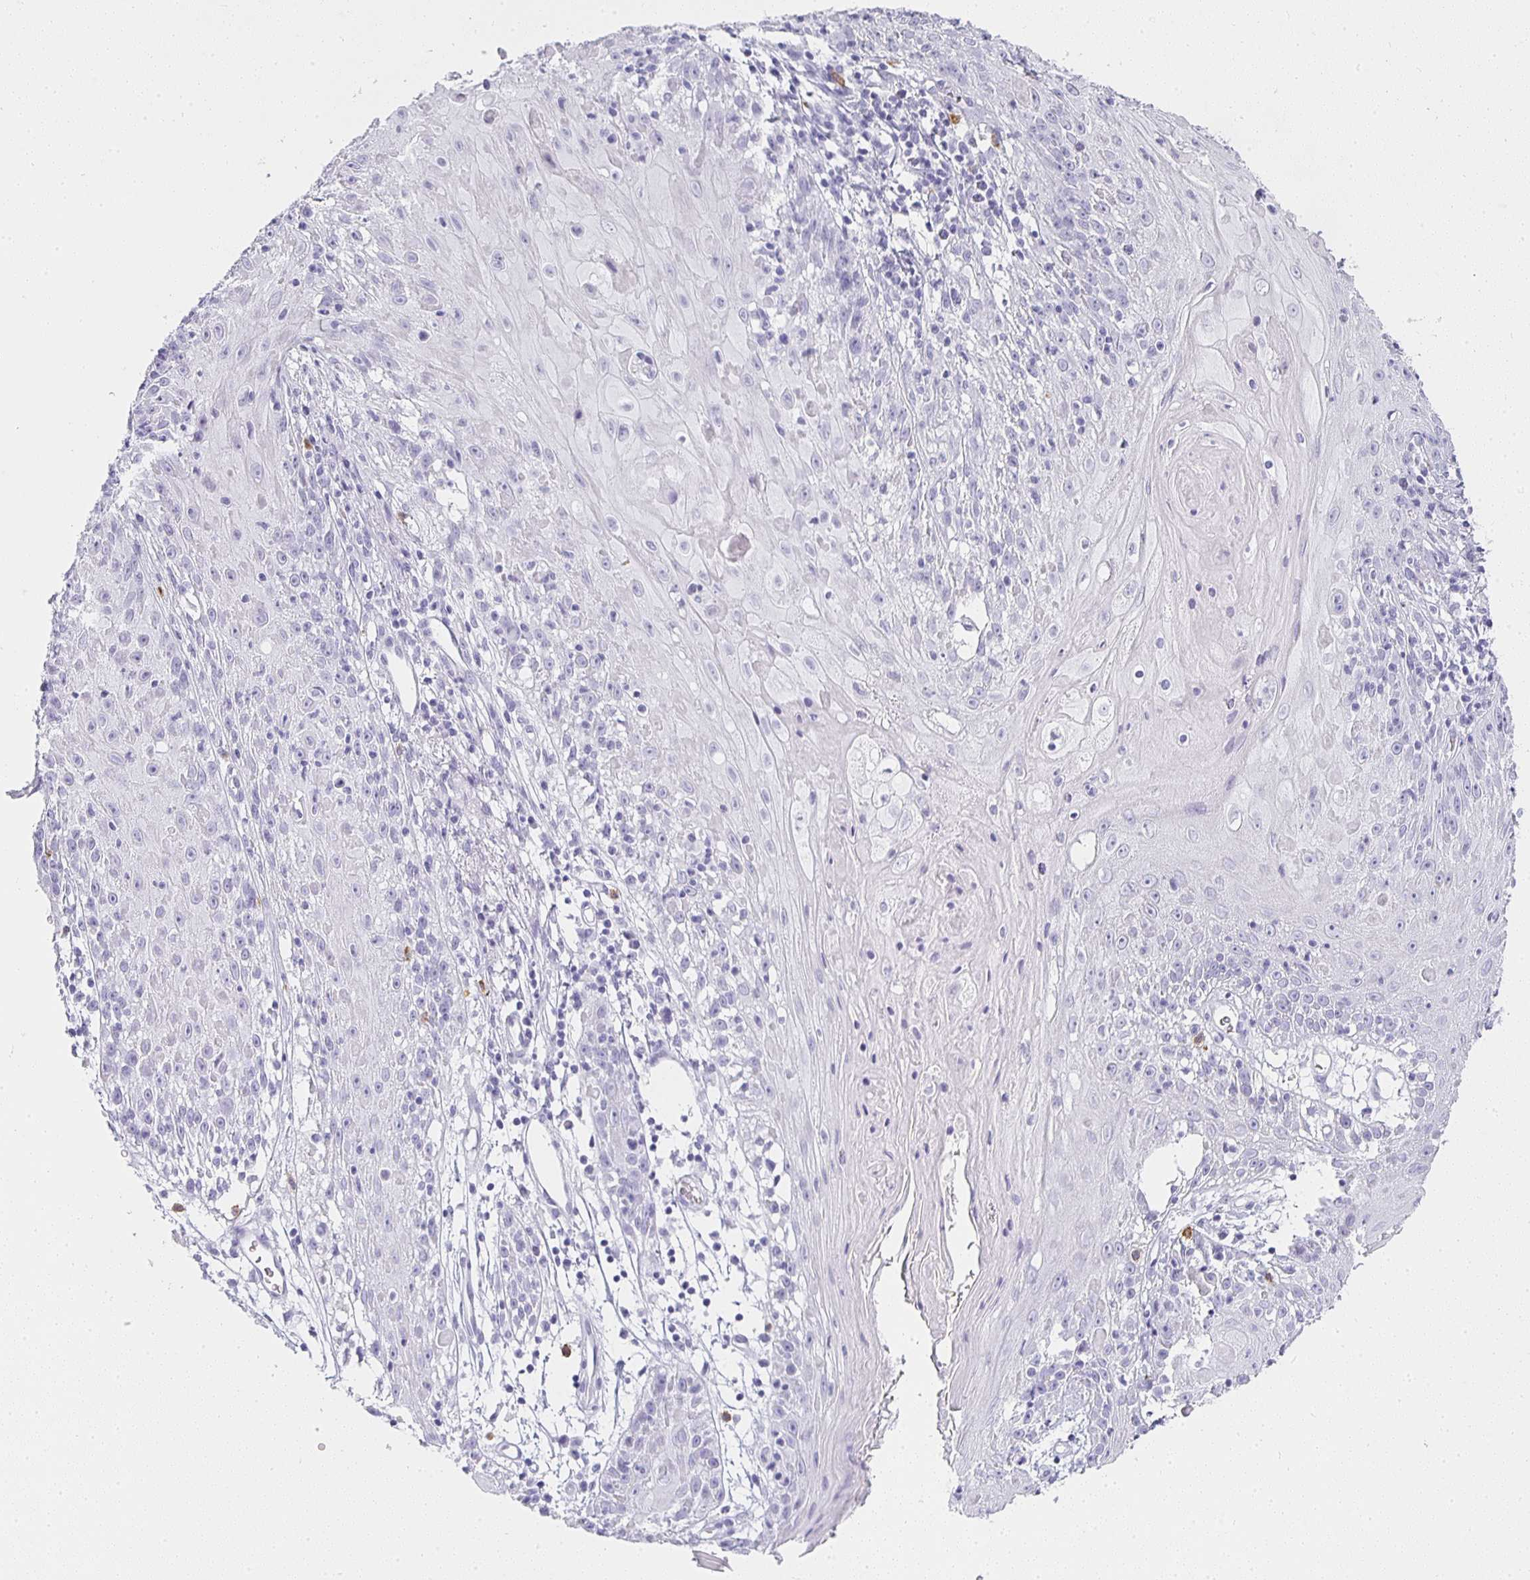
{"staining": {"intensity": "negative", "quantity": "none", "location": "none"}, "tissue": "skin cancer", "cell_type": "Tumor cells", "image_type": "cancer", "snomed": [{"axis": "morphology", "description": "Squamous cell carcinoma, NOS"}, {"axis": "topography", "description": "Skin"}, {"axis": "topography", "description": "Vulva"}], "caption": "A histopathology image of skin cancer (squamous cell carcinoma) stained for a protein shows no brown staining in tumor cells.", "gene": "TPSD1", "patient": {"sex": "female", "age": 76}}